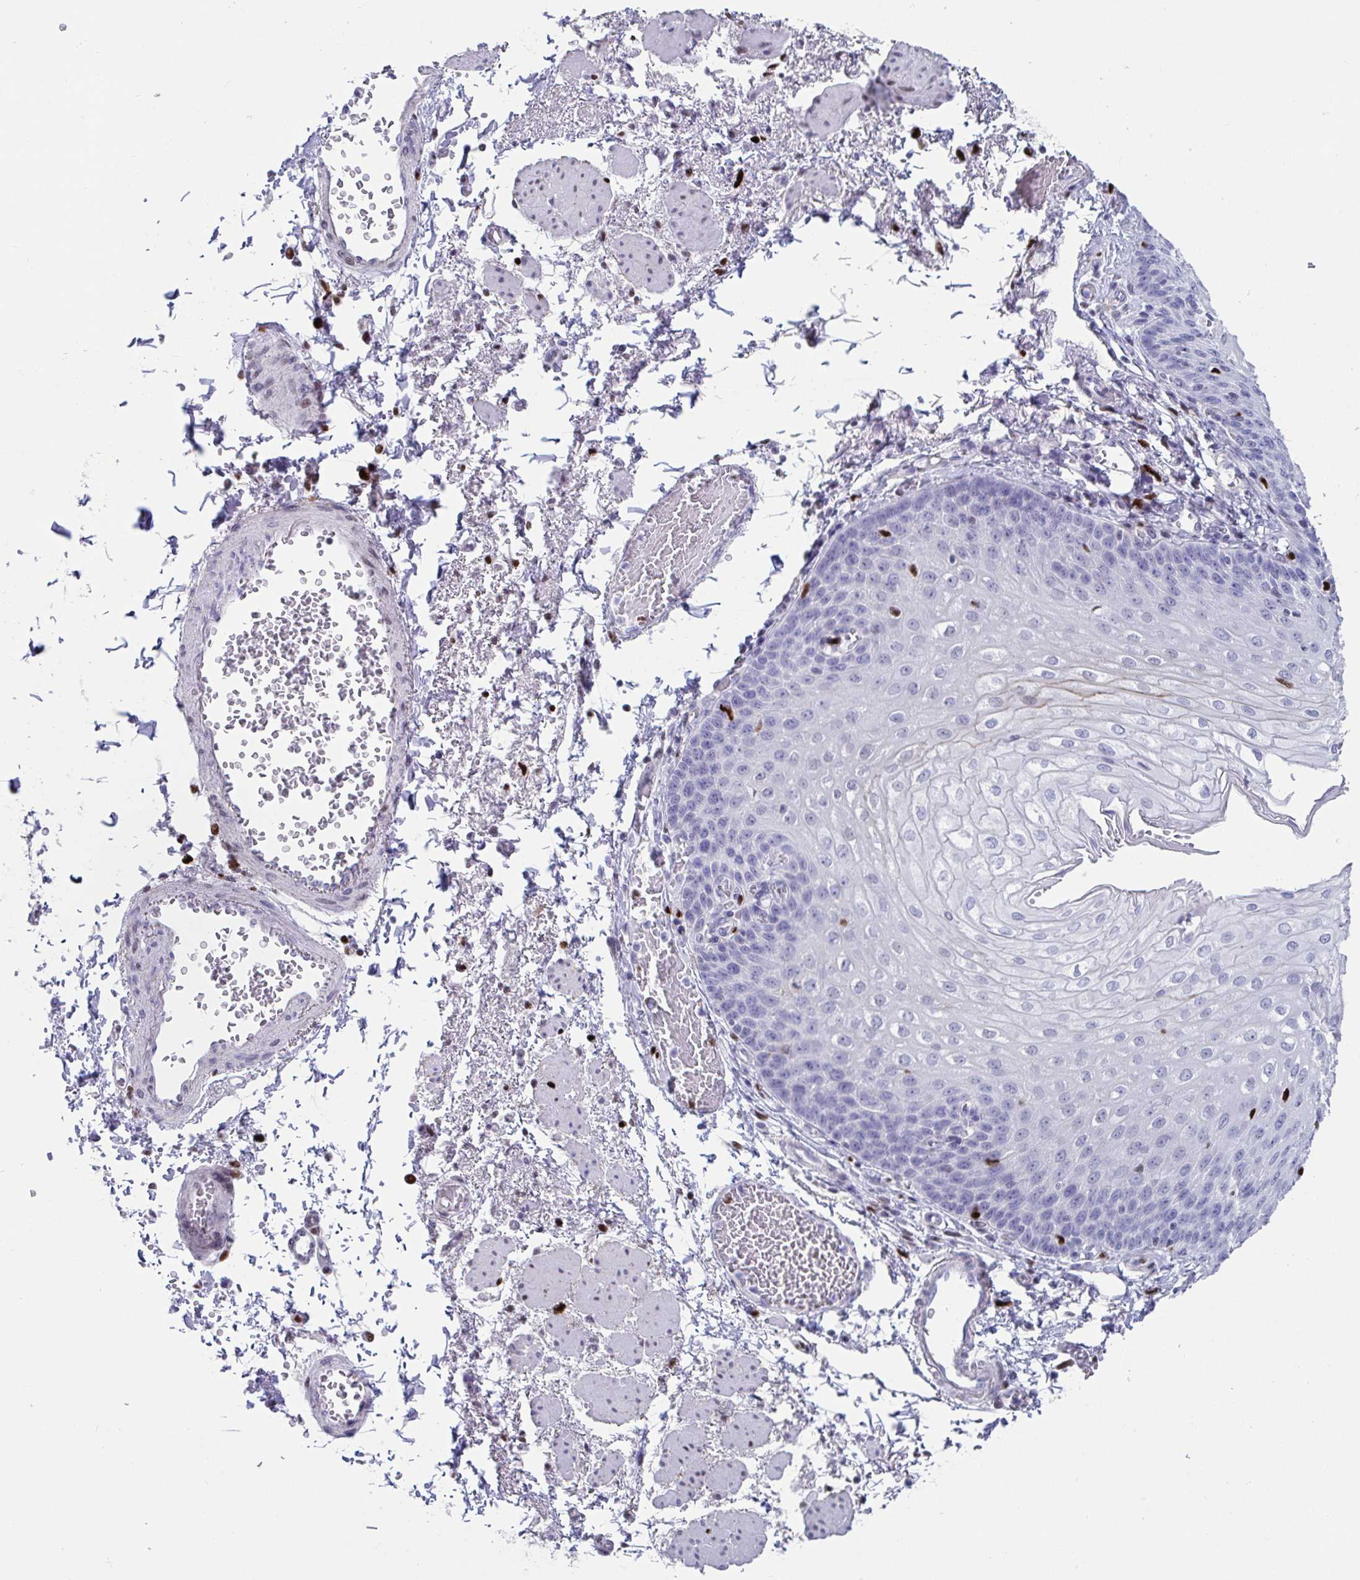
{"staining": {"intensity": "moderate", "quantity": "<25%", "location": "nuclear"}, "tissue": "esophagus", "cell_type": "Squamous epithelial cells", "image_type": "normal", "snomed": [{"axis": "morphology", "description": "Normal tissue, NOS"}, {"axis": "morphology", "description": "Adenocarcinoma, NOS"}, {"axis": "topography", "description": "Esophagus"}], "caption": "This photomicrograph shows immunohistochemistry staining of normal esophagus, with low moderate nuclear positivity in approximately <25% of squamous epithelial cells.", "gene": "ZNF586", "patient": {"sex": "male", "age": 81}}